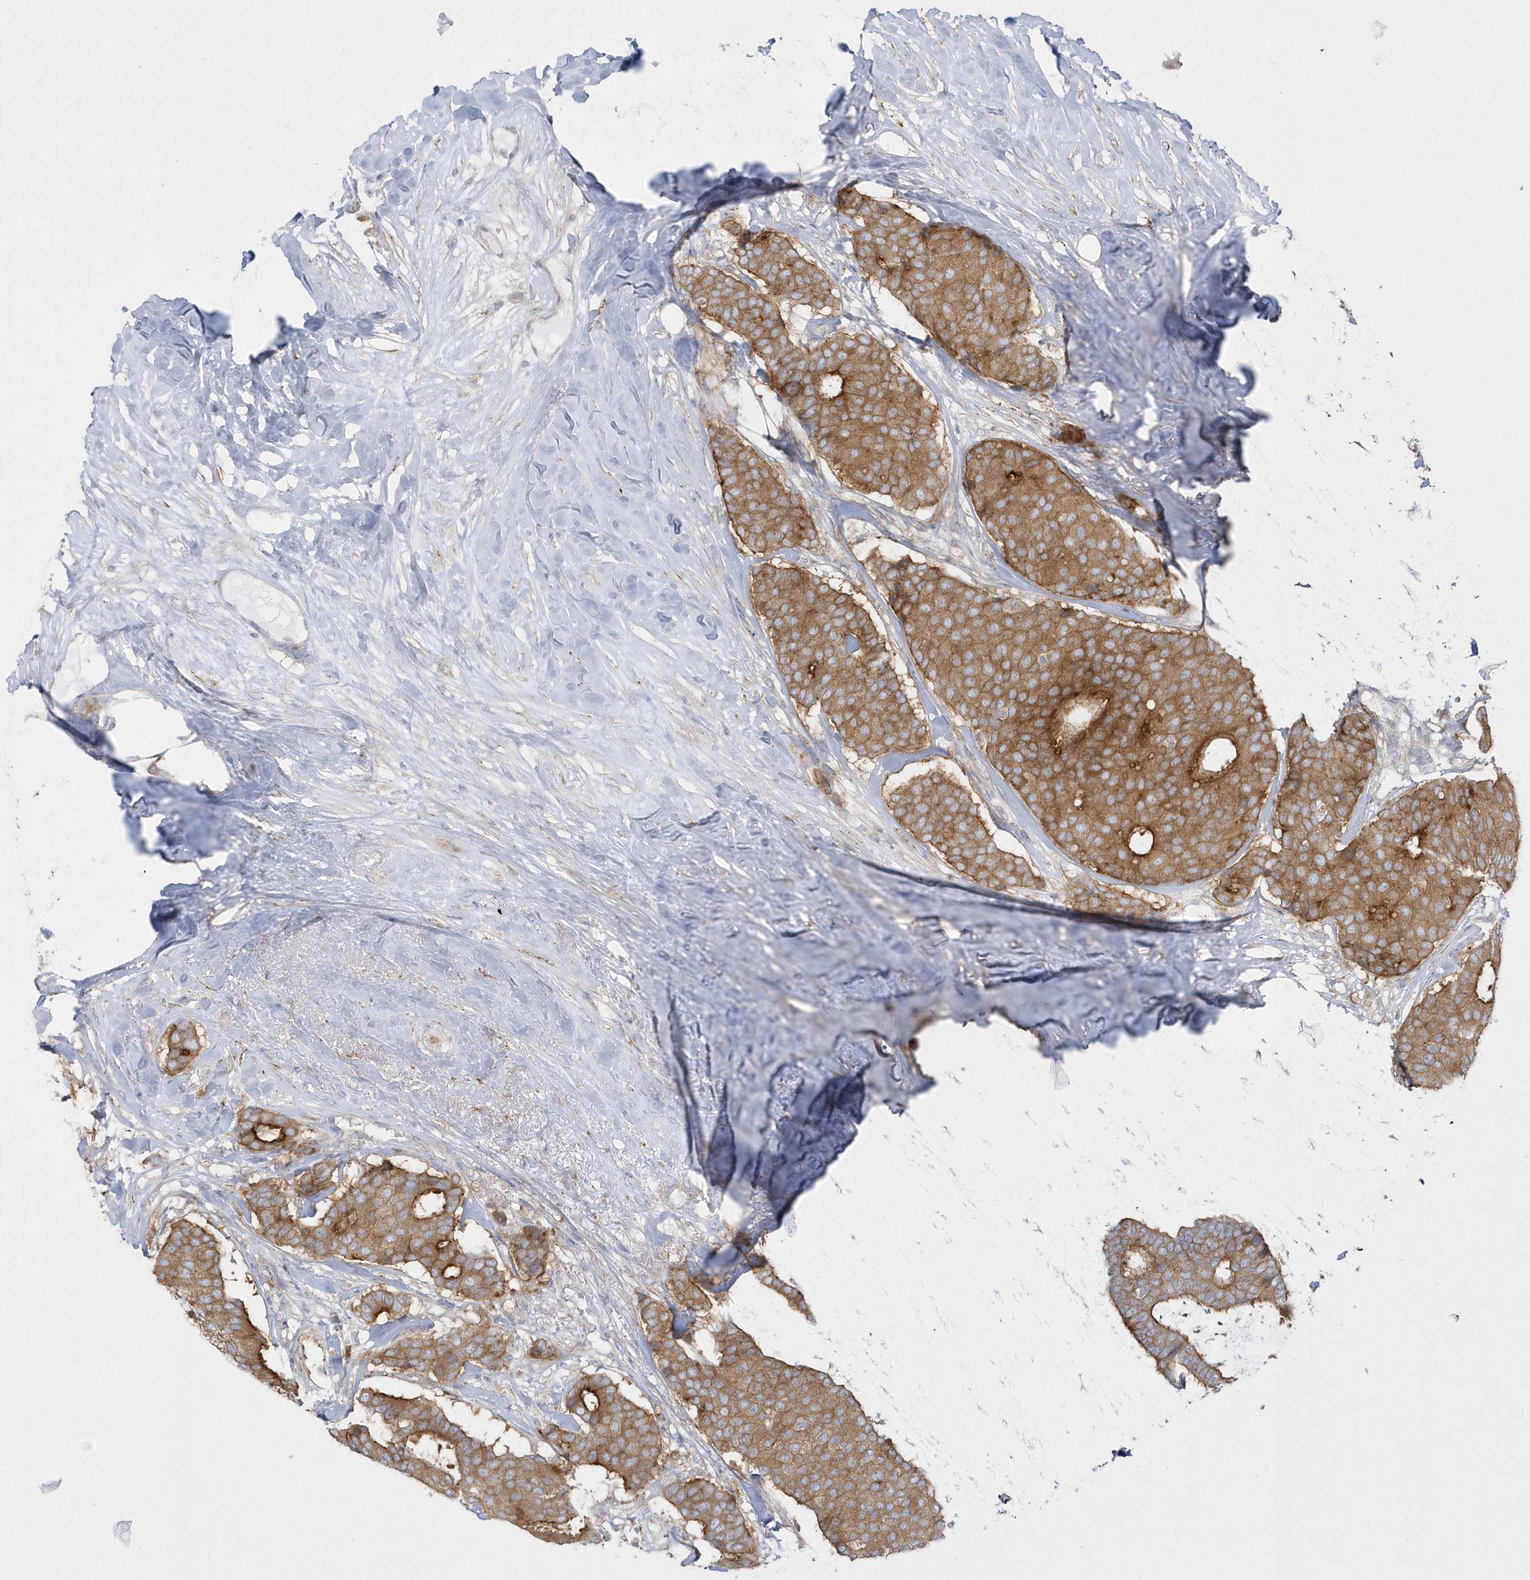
{"staining": {"intensity": "strong", "quantity": ">75%", "location": "cytoplasmic/membranous"}, "tissue": "breast cancer", "cell_type": "Tumor cells", "image_type": "cancer", "snomed": [{"axis": "morphology", "description": "Duct carcinoma"}, {"axis": "topography", "description": "Breast"}], "caption": "Protein expression analysis of human infiltrating ductal carcinoma (breast) reveals strong cytoplasmic/membranous staining in about >75% of tumor cells.", "gene": "DNAJC18", "patient": {"sex": "female", "age": 75}}